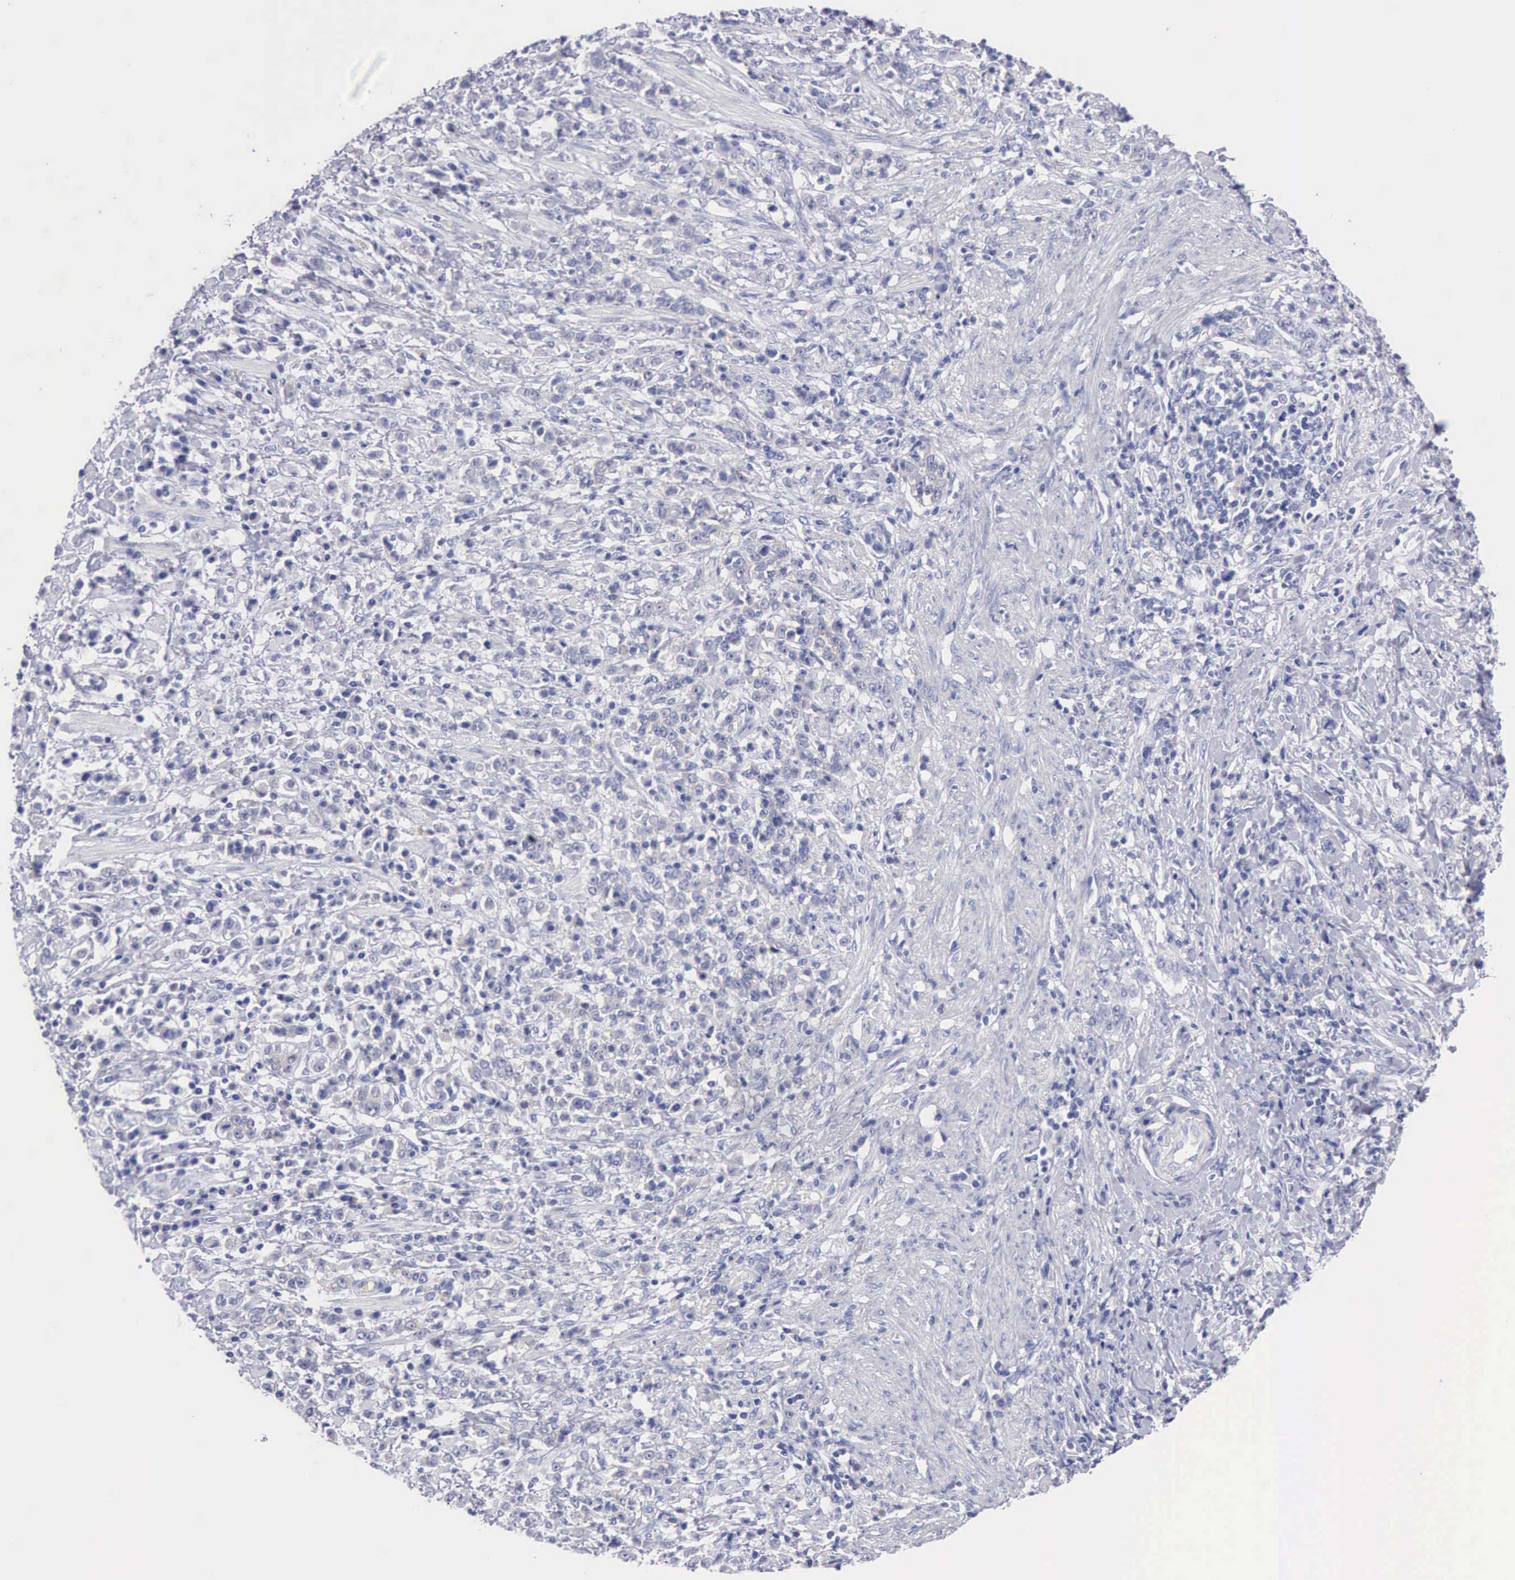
{"staining": {"intensity": "negative", "quantity": "none", "location": "none"}, "tissue": "stomach cancer", "cell_type": "Tumor cells", "image_type": "cancer", "snomed": [{"axis": "morphology", "description": "Adenocarcinoma, NOS"}, {"axis": "topography", "description": "Stomach, lower"}], "caption": "There is no significant positivity in tumor cells of stomach cancer.", "gene": "ANGEL1", "patient": {"sex": "male", "age": 88}}